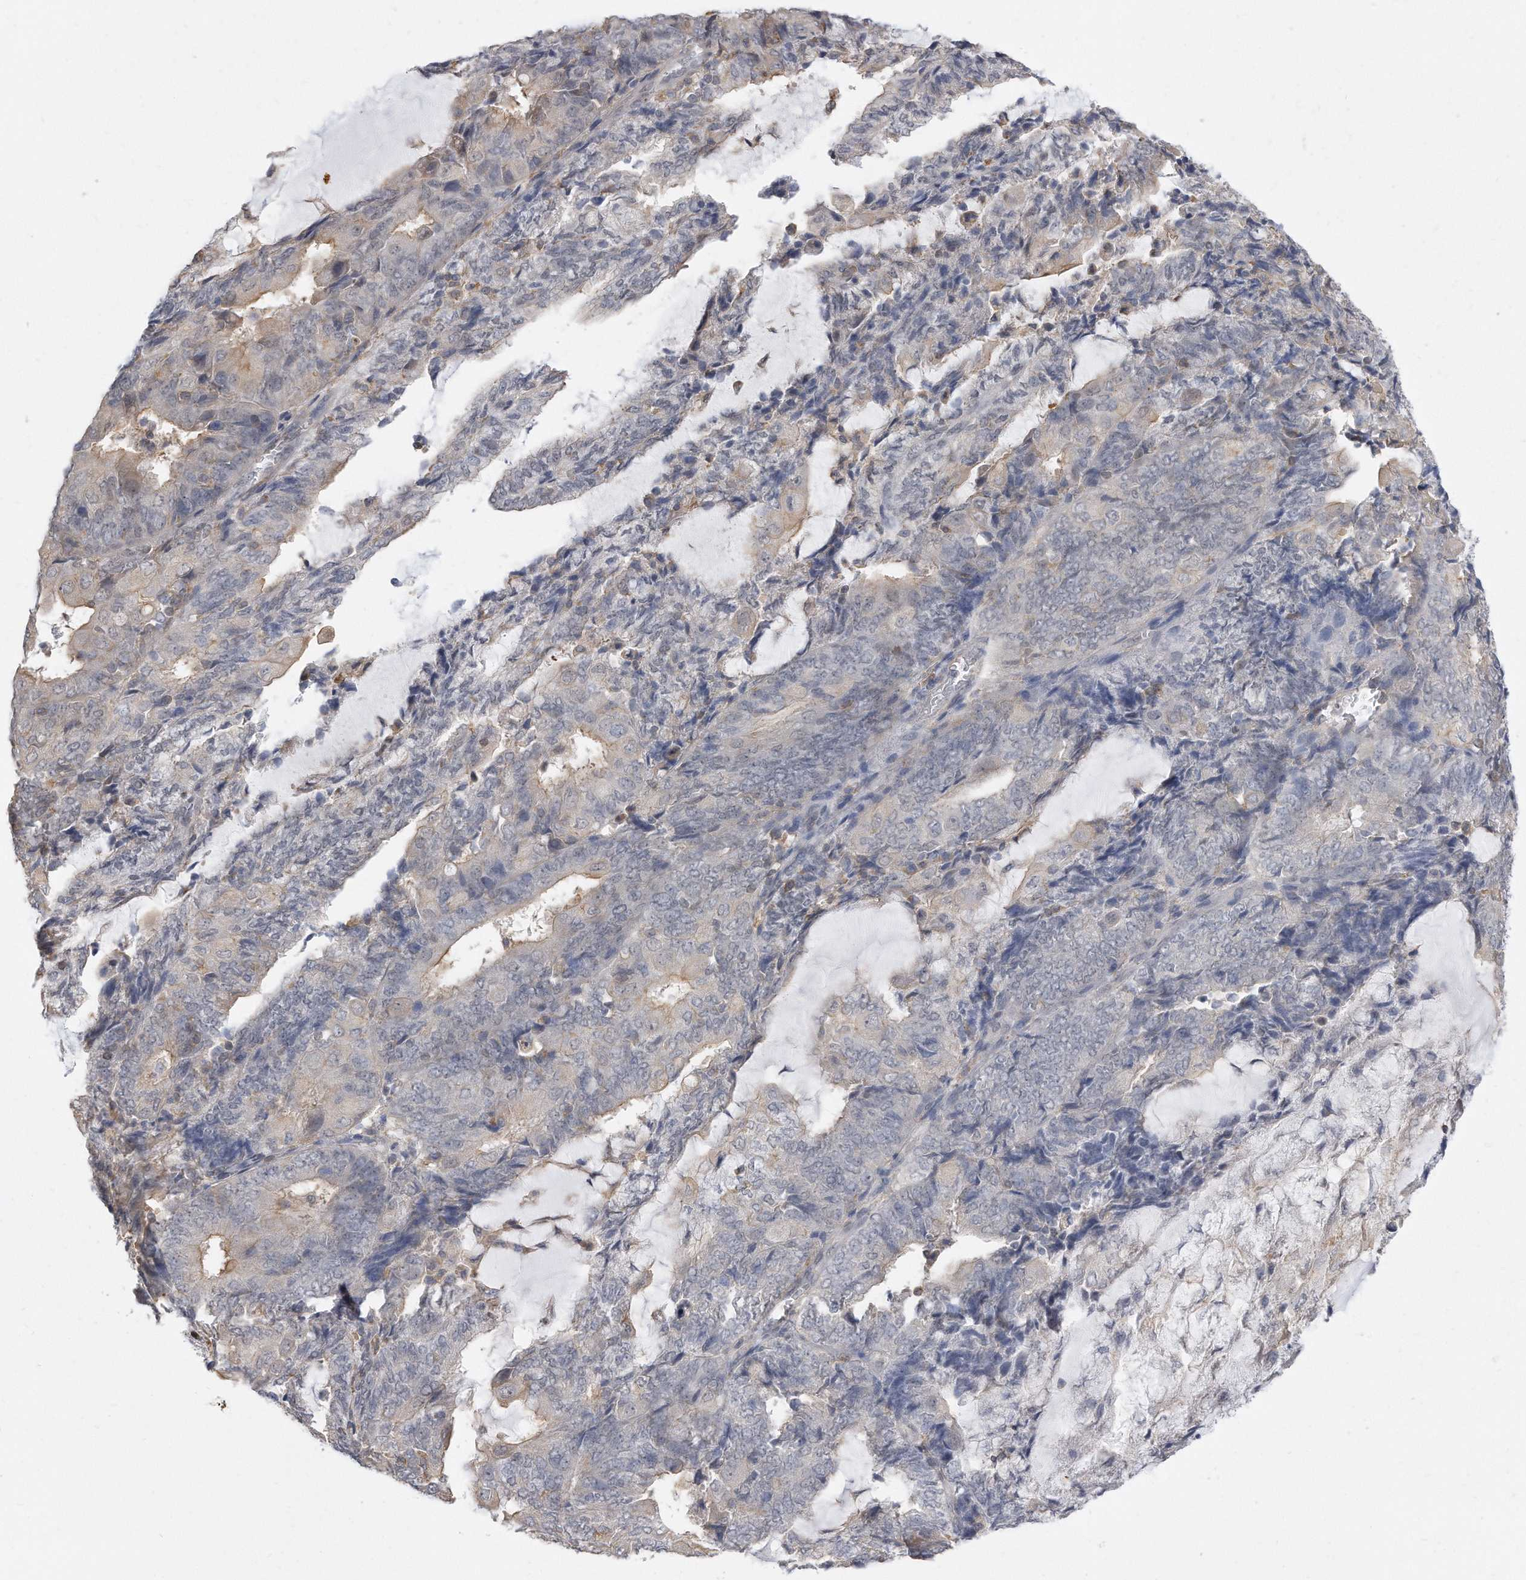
{"staining": {"intensity": "negative", "quantity": "none", "location": "none"}, "tissue": "endometrial cancer", "cell_type": "Tumor cells", "image_type": "cancer", "snomed": [{"axis": "morphology", "description": "Adenocarcinoma, NOS"}, {"axis": "topography", "description": "Endometrium"}], "caption": "A photomicrograph of endometrial cancer stained for a protein shows no brown staining in tumor cells.", "gene": "TCP1", "patient": {"sex": "female", "age": 81}}